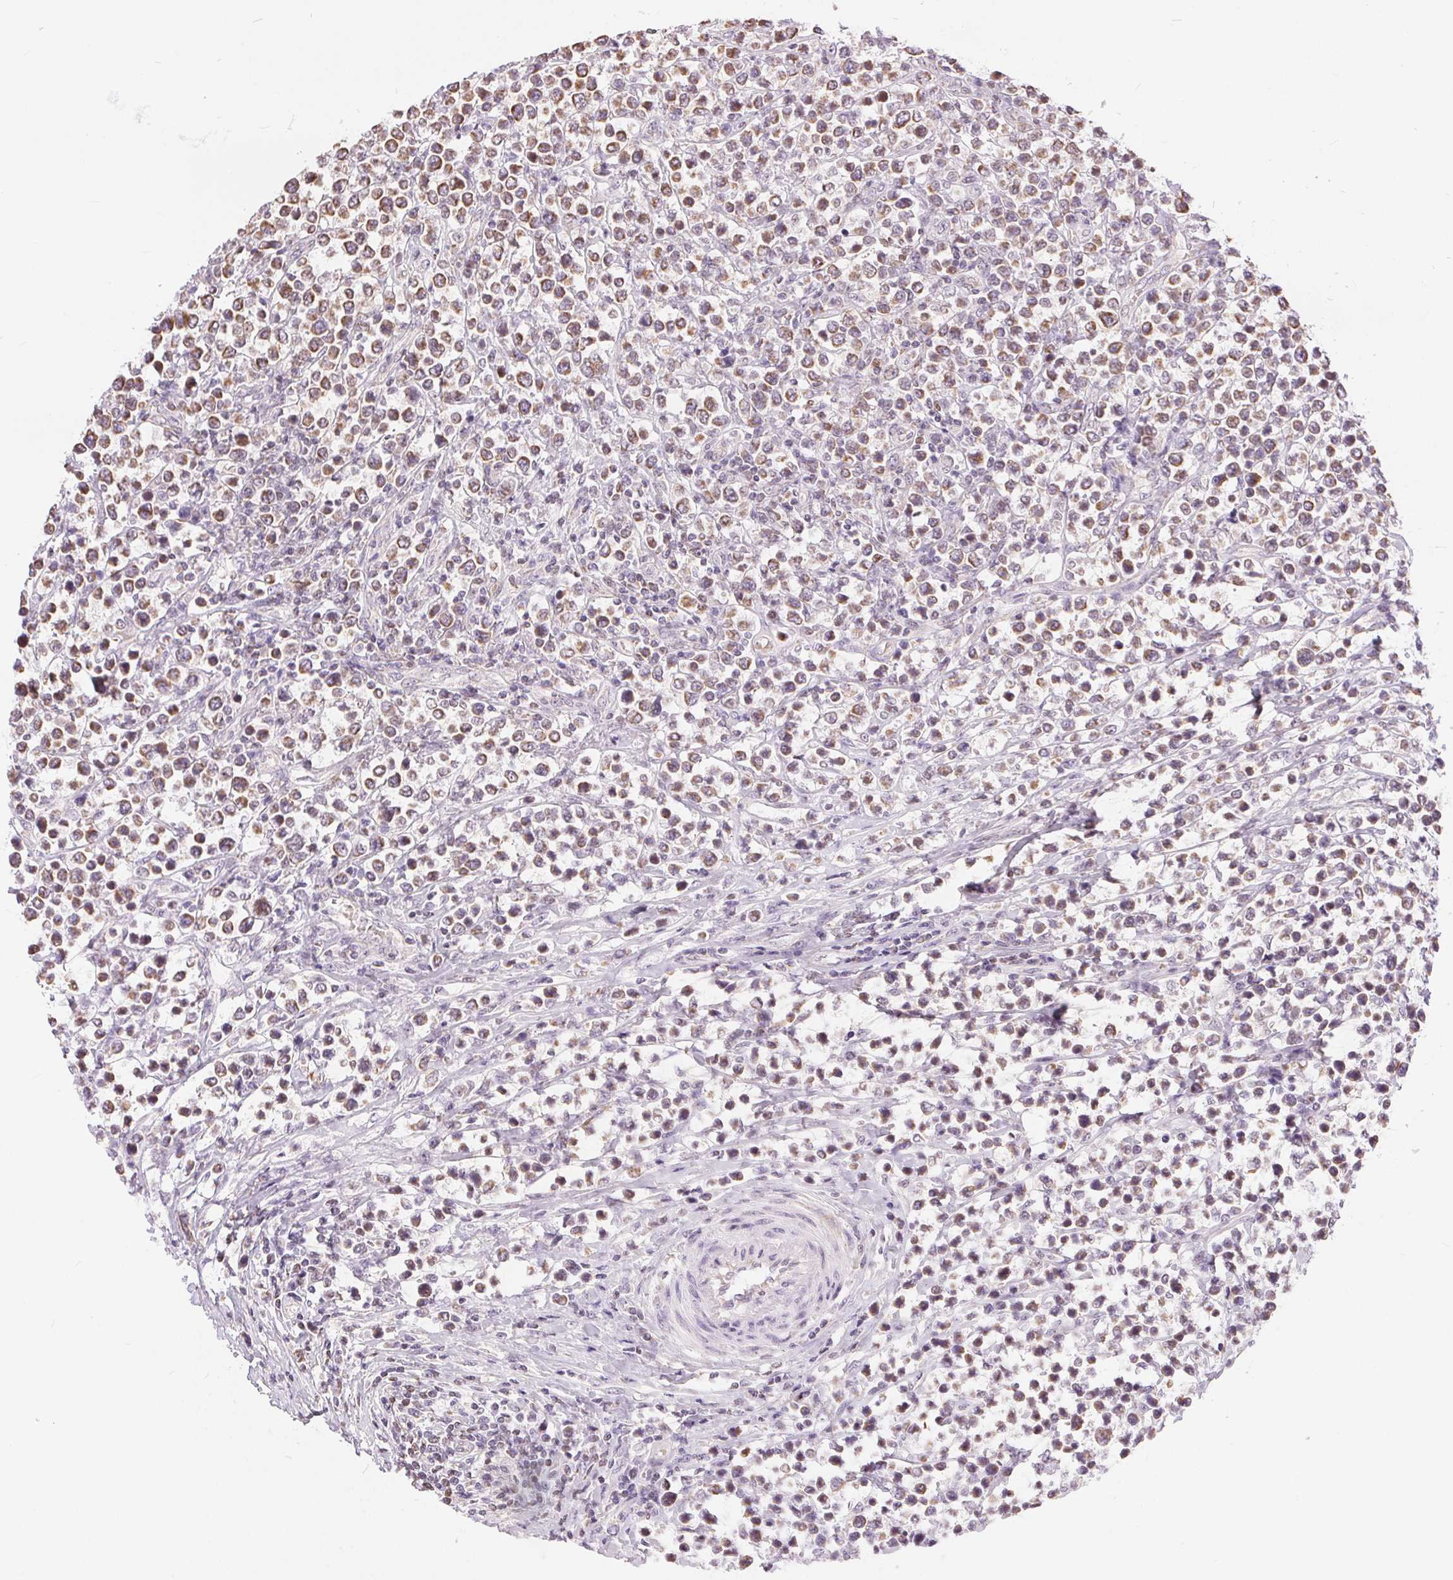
{"staining": {"intensity": "weak", "quantity": "25%-75%", "location": "cytoplasmic/membranous"}, "tissue": "lymphoma", "cell_type": "Tumor cells", "image_type": "cancer", "snomed": [{"axis": "morphology", "description": "Malignant lymphoma, non-Hodgkin's type, High grade"}, {"axis": "topography", "description": "Soft tissue"}], "caption": "Immunohistochemistry (IHC) histopathology image of human lymphoma stained for a protein (brown), which exhibits low levels of weak cytoplasmic/membranous staining in approximately 25%-75% of tumor cells.", "gene": "POU2F2", "patient": {"sex": "female", "age": 56}}